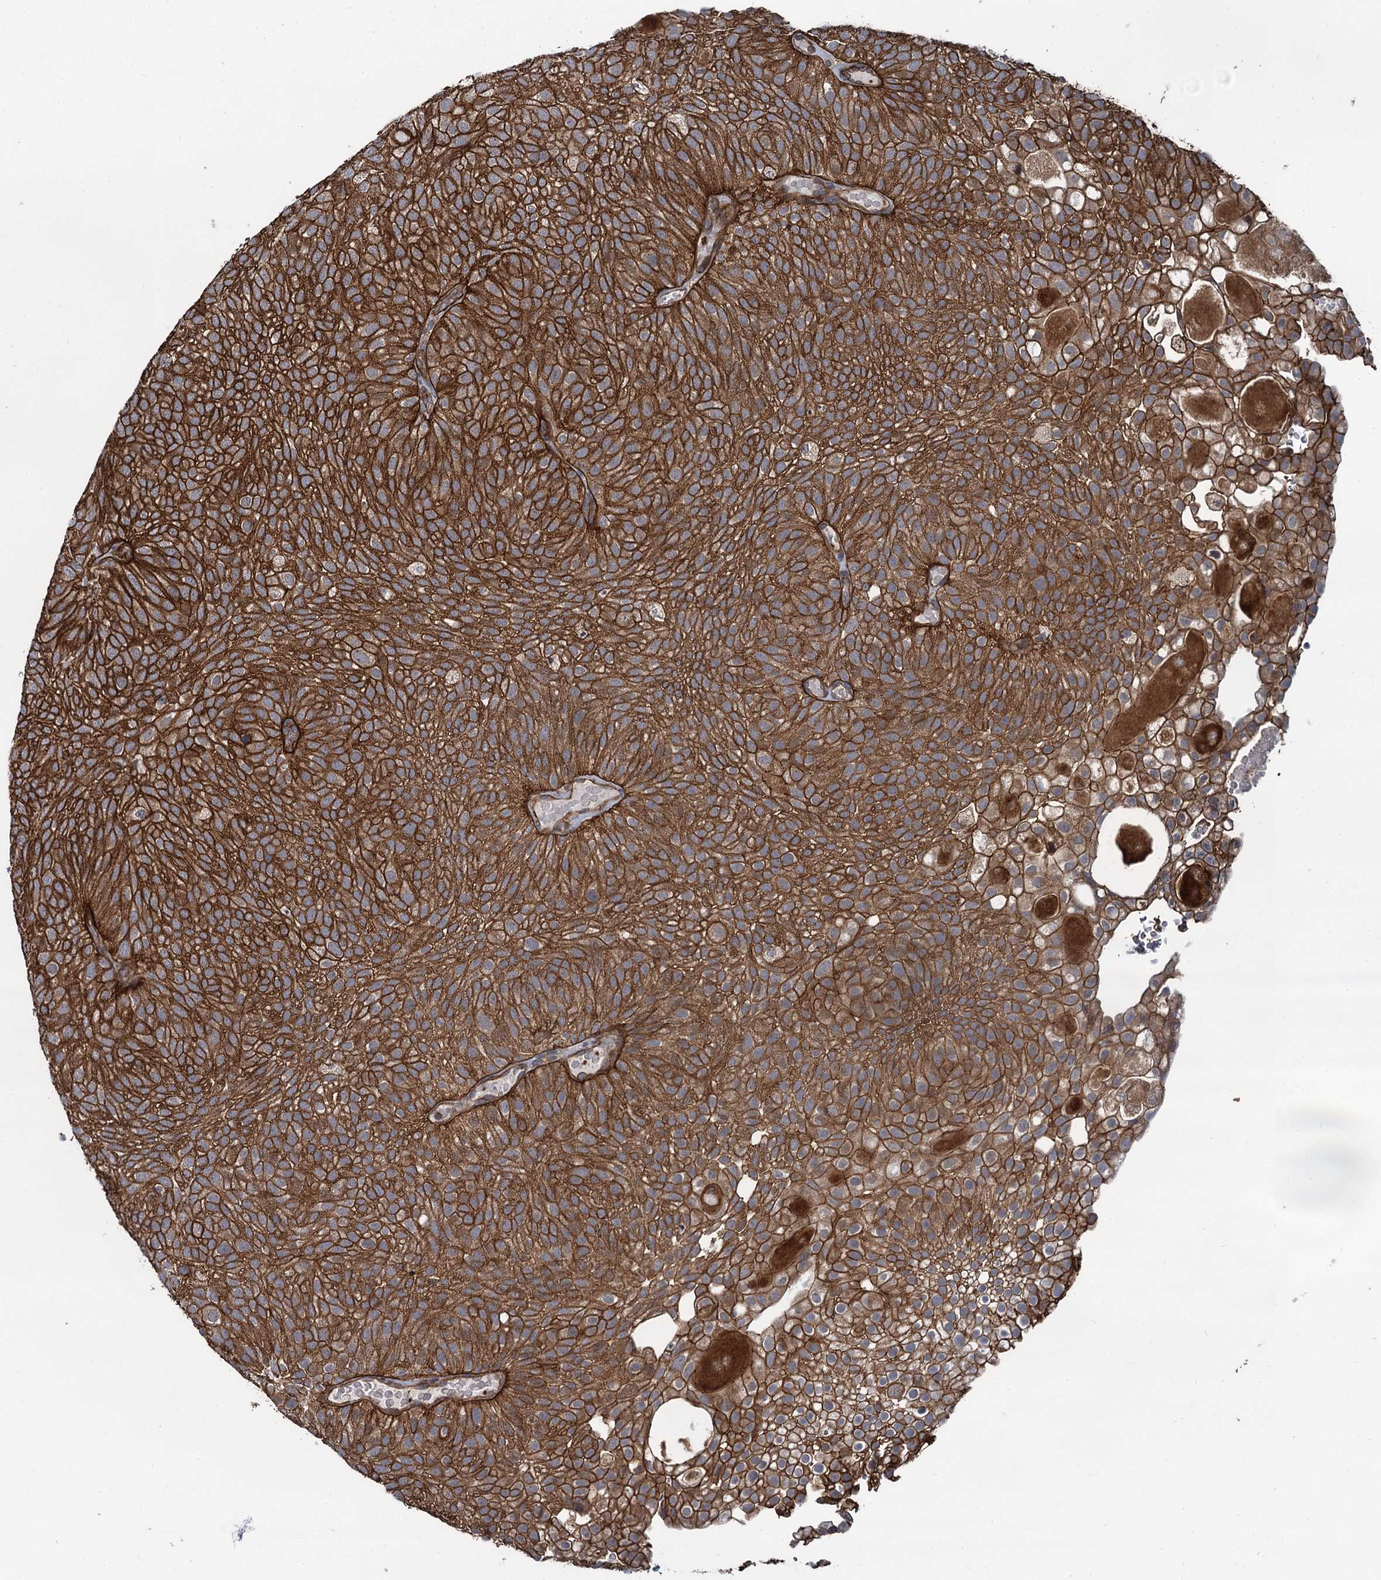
{"staining": {"intensity": "strong", "quantity": ">75%", "location": "cytoplasmic/membranous"}, "tissue": "urothelial cancer", "cell_type": "Tumor cells", "image_type": "cancer", "snomed": [{"axis": "morphology", "description": "Urothelial carcinoma, Low grade"}, {"axis": "topography", "description": "Urinary bladder"}], "caption": "Immunohistochemistry staining of low-grade urothelial carcinoma, which shows high levels of strong cytoplasmic/membranous staining in approximately >75% of tumor cells indicating strong cytoplasmic/membranous protein positivity. The staining was performed using DAB (brown) for protein detection and nuclei were counterstained in hematoxylin (blue).", "gene": "SVIP", "patient": {"sex": "male", "age": 78}}